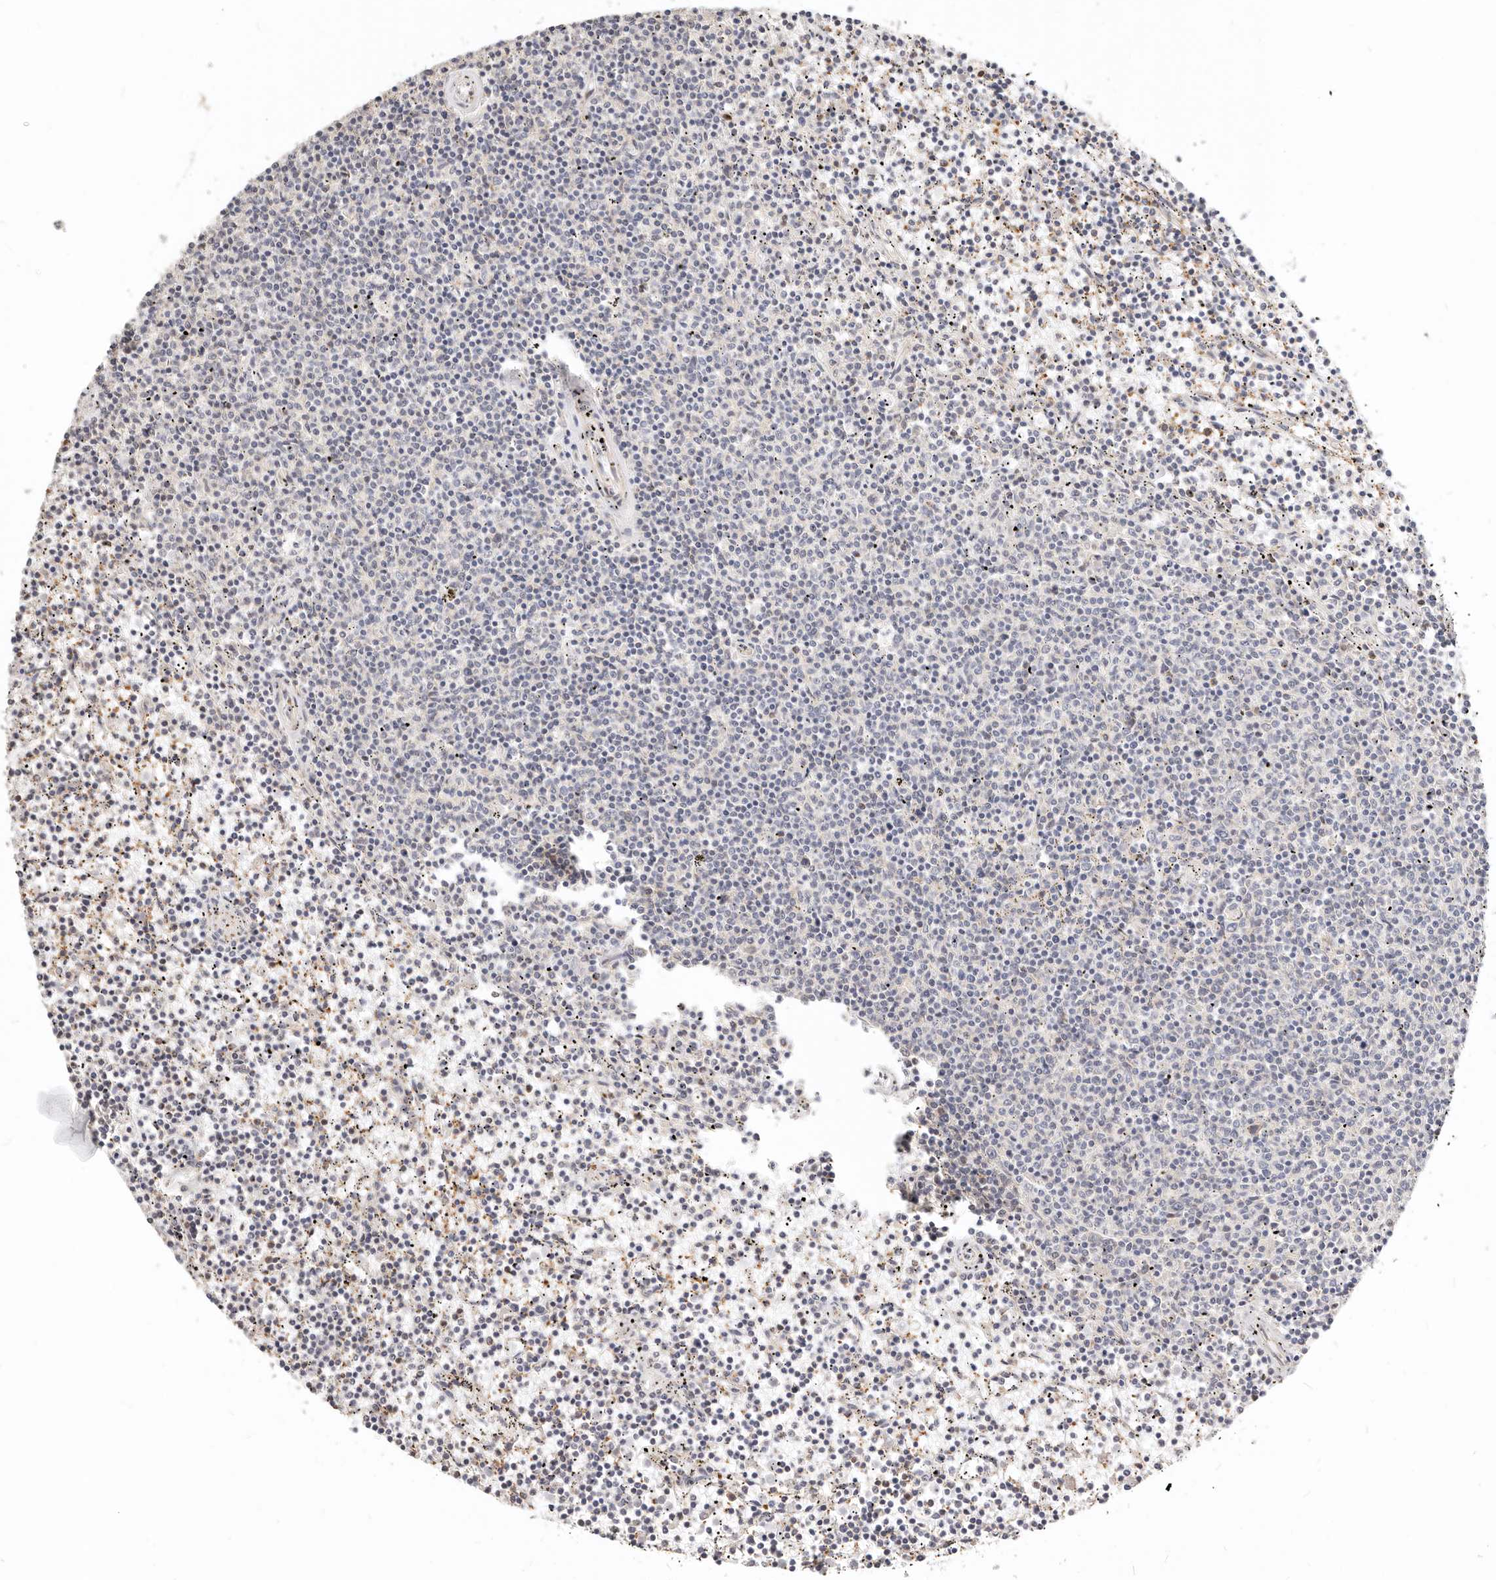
{"staining": {"intensity": "negative", "quantity": "none", "location": "none"}, "tissue": "lymphoma", "cell_type": "Tumor cells", "image_type": "cancer", "snomed": [{"axis": "morphology", "description": "Malignant lymphoma, non-Hodgkin's type, Low grade"}, {"axis": "topography", "description": "Spleen"}], "caption": "Human malignant lymphoma, non-Hodgkin's type (low-grade) stained for a protein using IHC exhibits no expression in tumor cells.", "gene": "ZRANB1", "patient": {"sex": "female", "age": 50}}